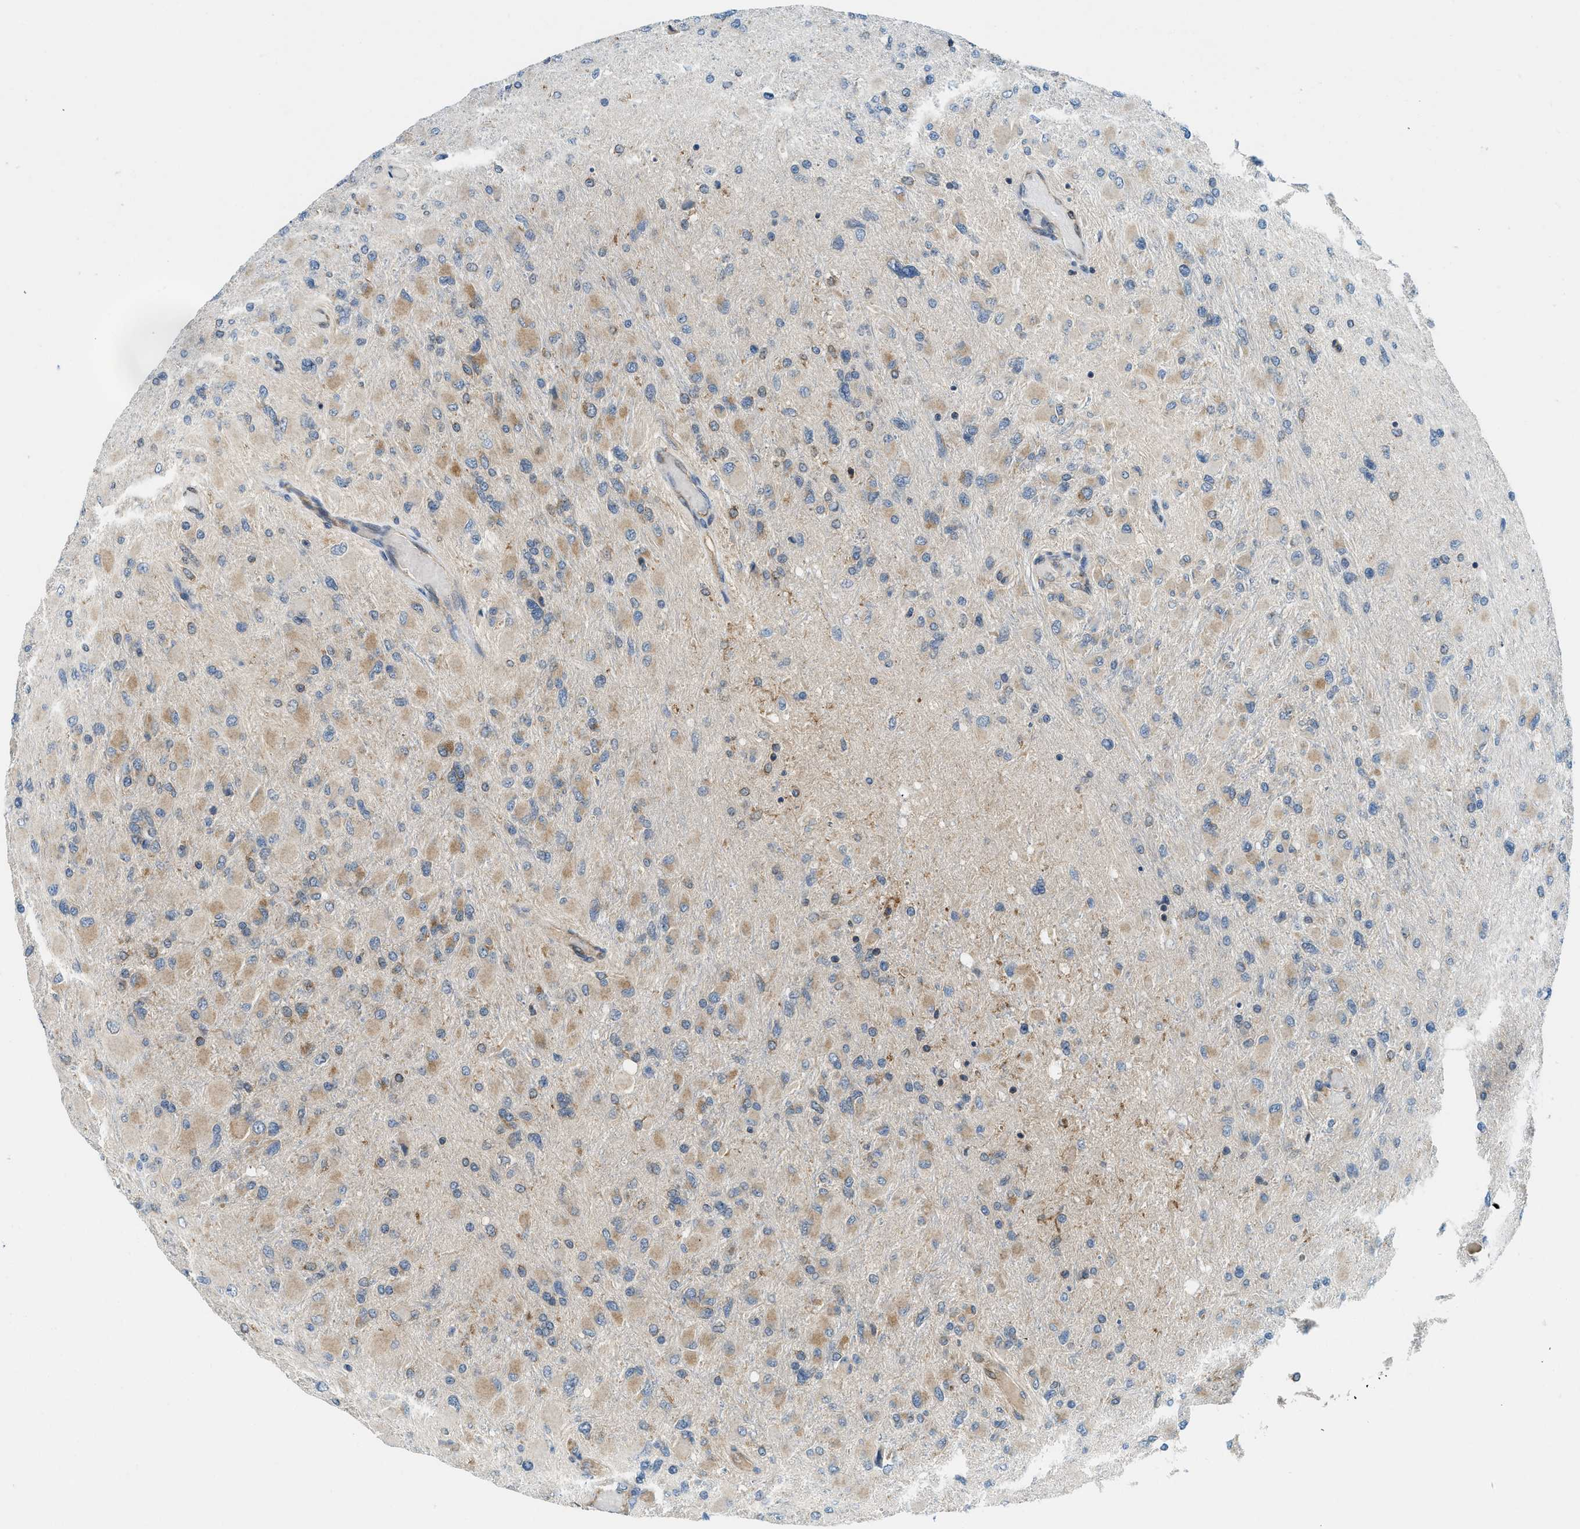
{"staining": {"intensity": "moderate", "quantity": ">75%", "location": "cytoplasmic/membranous"}, "tissue": "glioma", "cell_type": "Tumor cells", "image_type": "cancer", "snomed": [{"axis": "morphology", "description": "Glioma, malignant, High grade"}, {"axis": "topography", "description": "Cerebral cortex"}], "caption": "Glioma was stained to show a protein in brown. There is medium levels of moderate cytoplasmic/membranous staining in about >75% of tumor cells.", "gene": "BCAP31", "patient": {"sex": "female", "age": 36}}